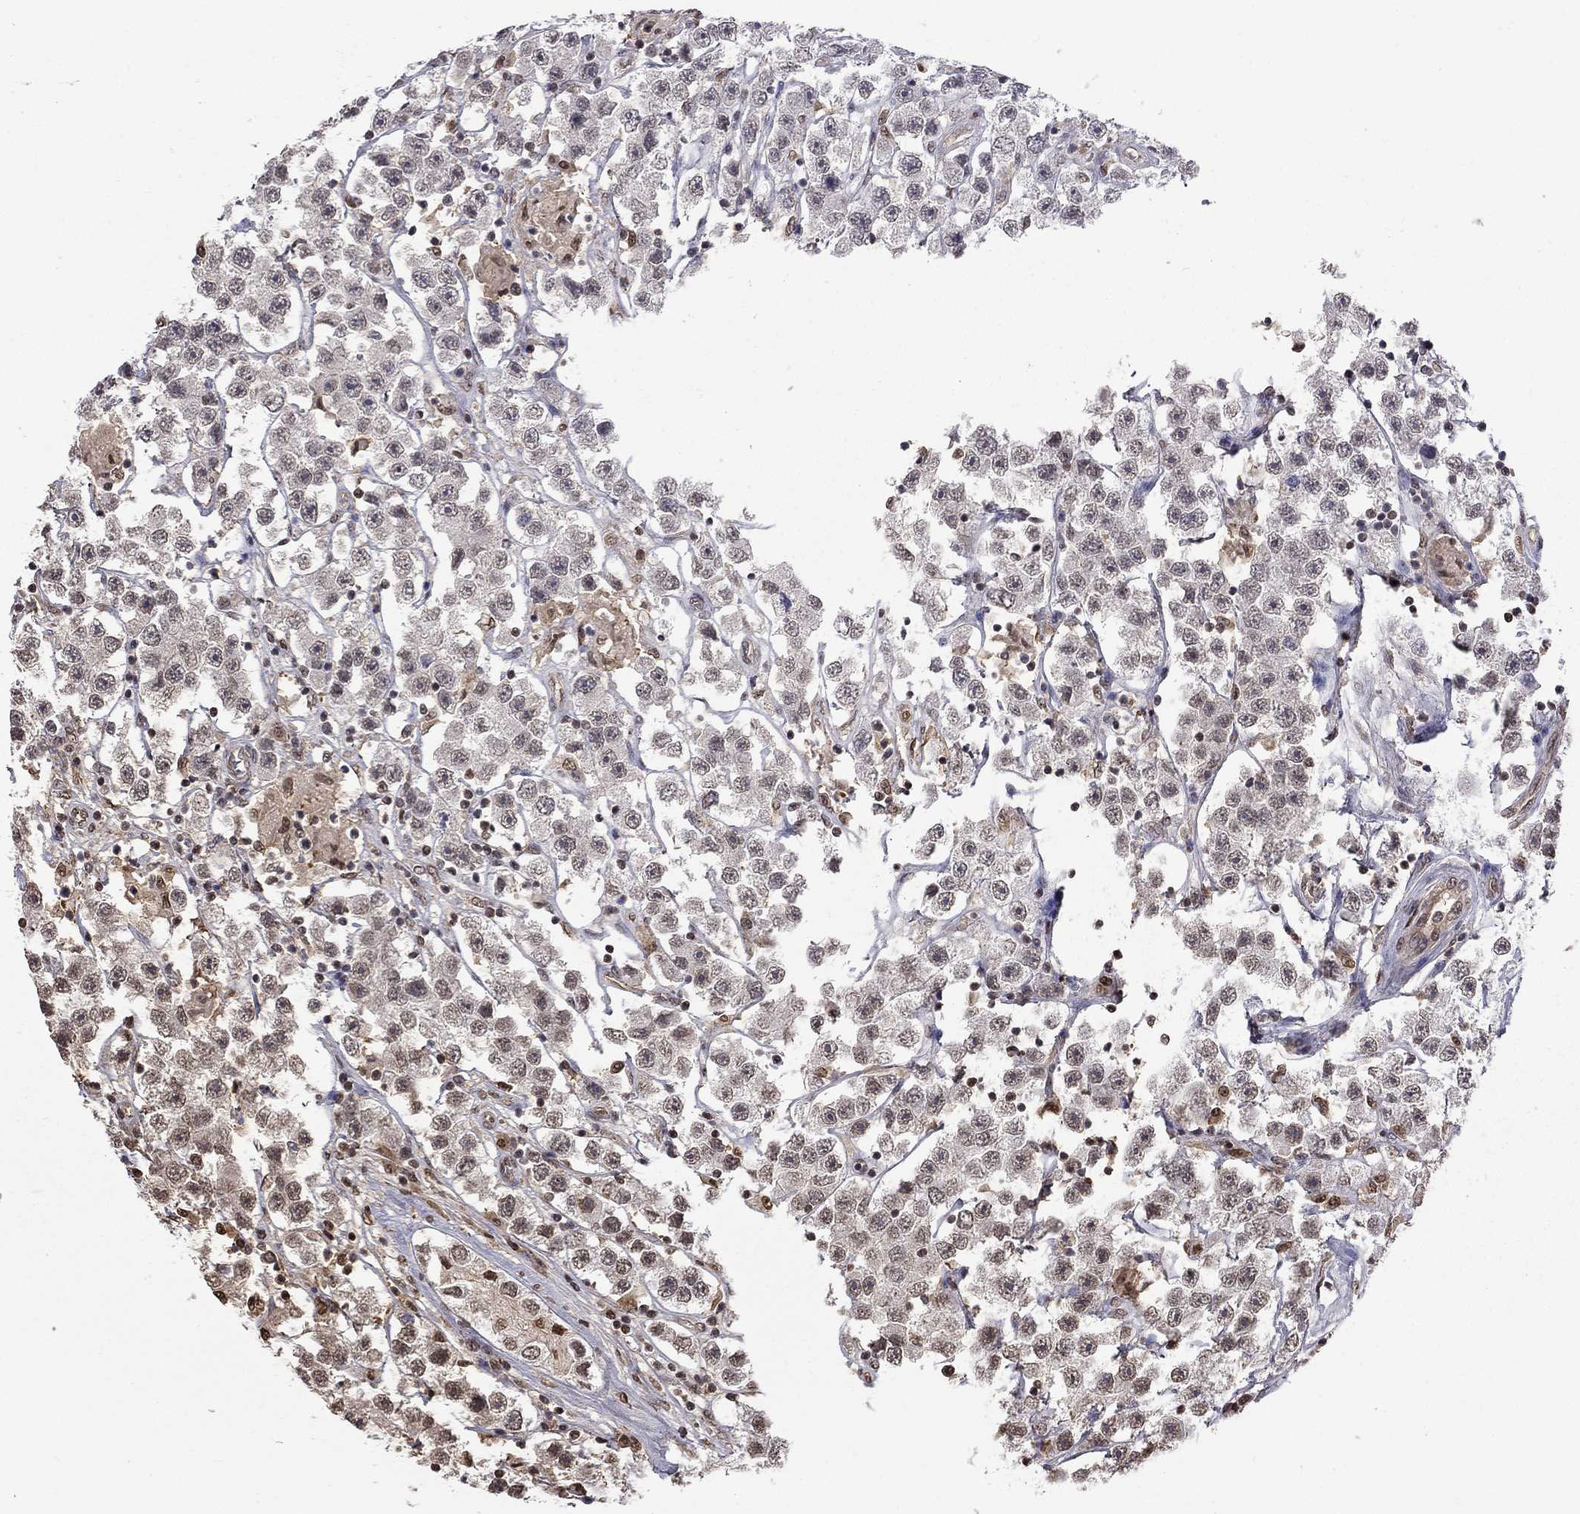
{"staining": {"intensity": "weak", "quantity": "25%-75%", "location": "nuclear"}, "tissue": "testis cancer", "cell_type": "Tumor cells", "image_type": "cancer", "snomed": [{"axis": "morphology", "description": "Seminoma, NOS"}, {"axis": "topography", "description": "Testis"}], "caption": "Protein analysis of testis seminoma tissue shows weak nuclear staining in about 25%-75% of tumor cells.", "gene": "RFWD3", "patient": {"sex": "male", "age": 45}}